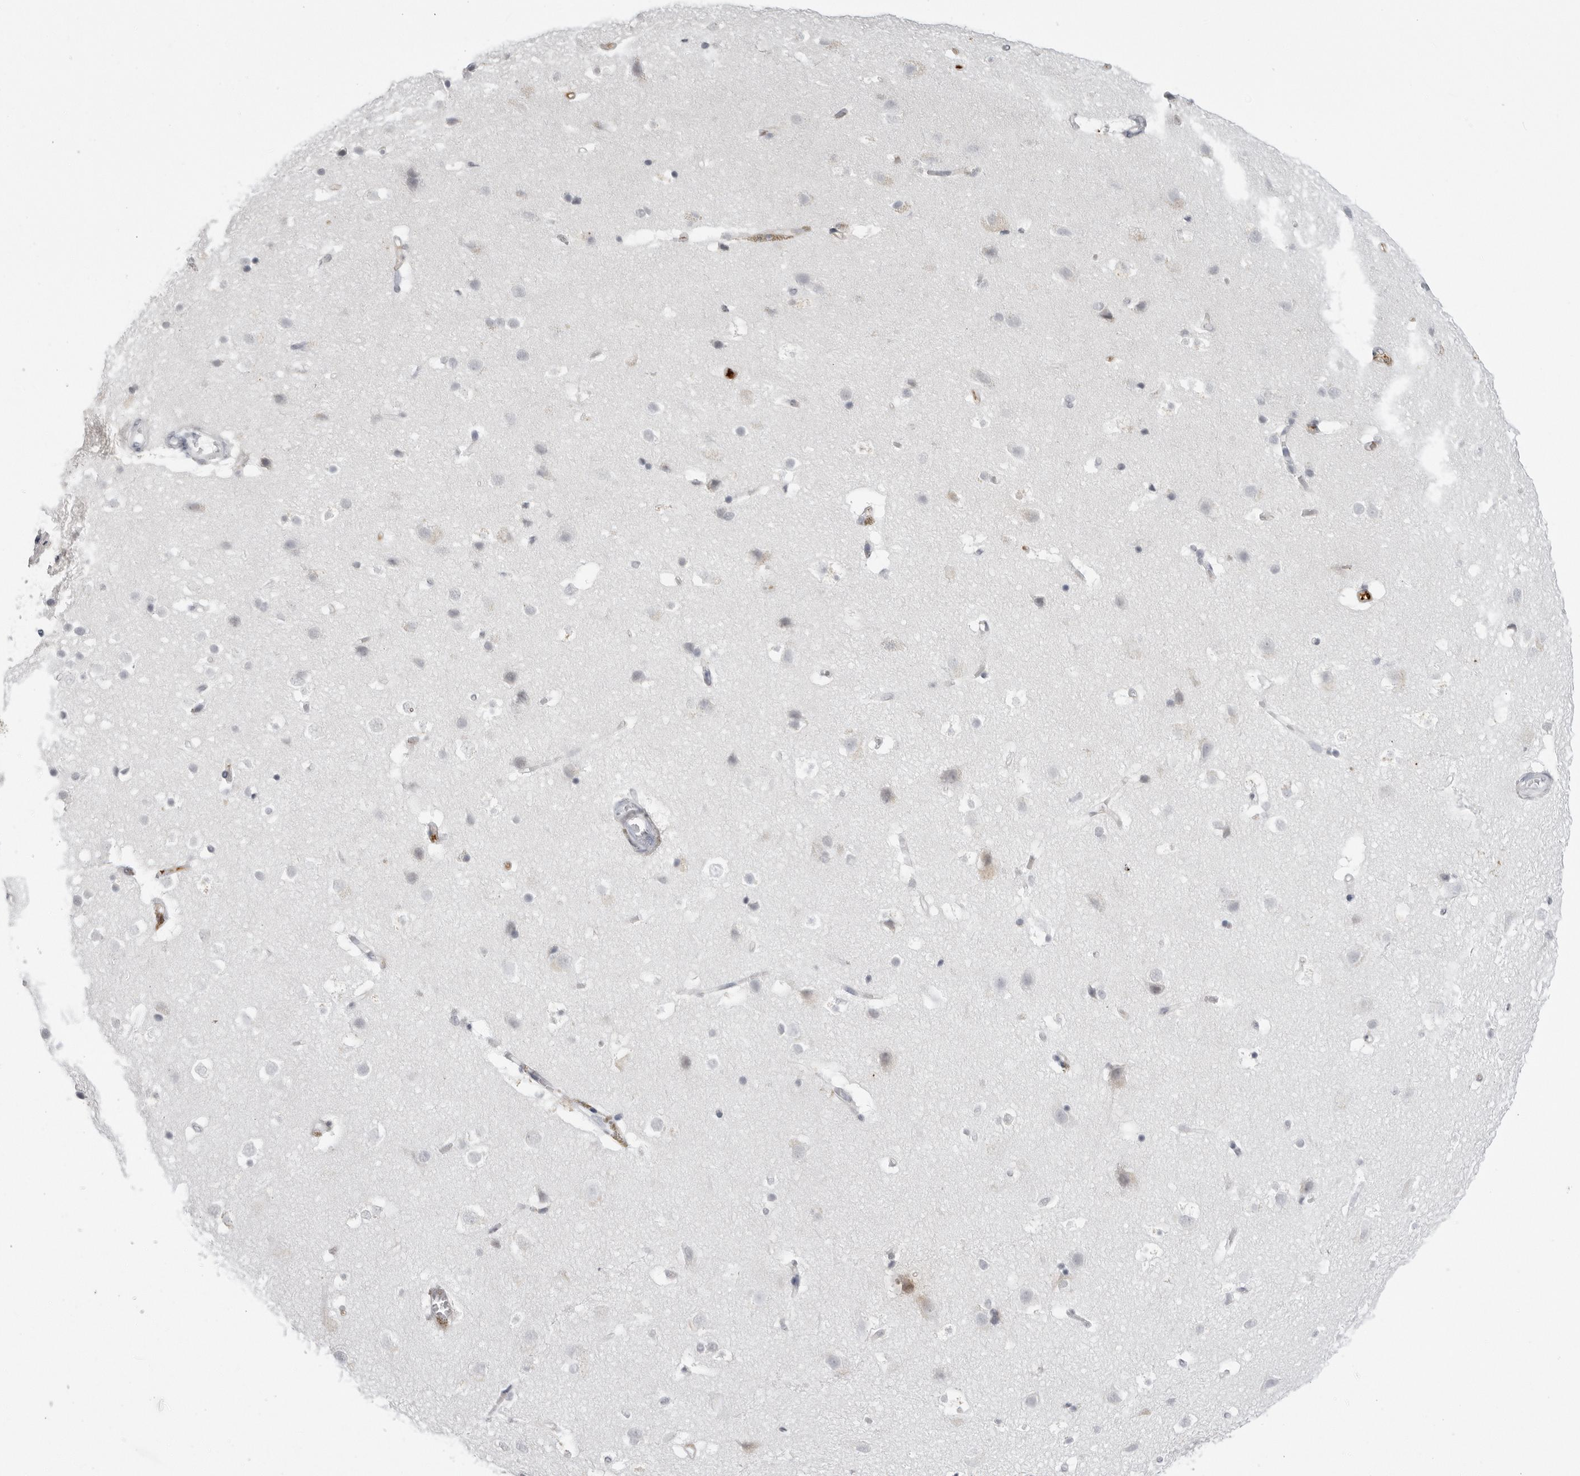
{"staining": {"intensity": "negative", "quantity": "none", "location": "none"}, "tissue": "cerebral cortex", "cell_type": "Endothelial cells", "image_type": "normal", "snomed": [{"axis": "morphology", "description": "Normal tissue, NOS"}, {"axis": "topography", "description": "Cerebral cortex"}], "caption": "Immunohistochemical staining of benign human cerebral cortex displays no significant expression in endothelial cells.", "gene": "SERPINF2", "patient": {"sex": "male", "age": 54}}